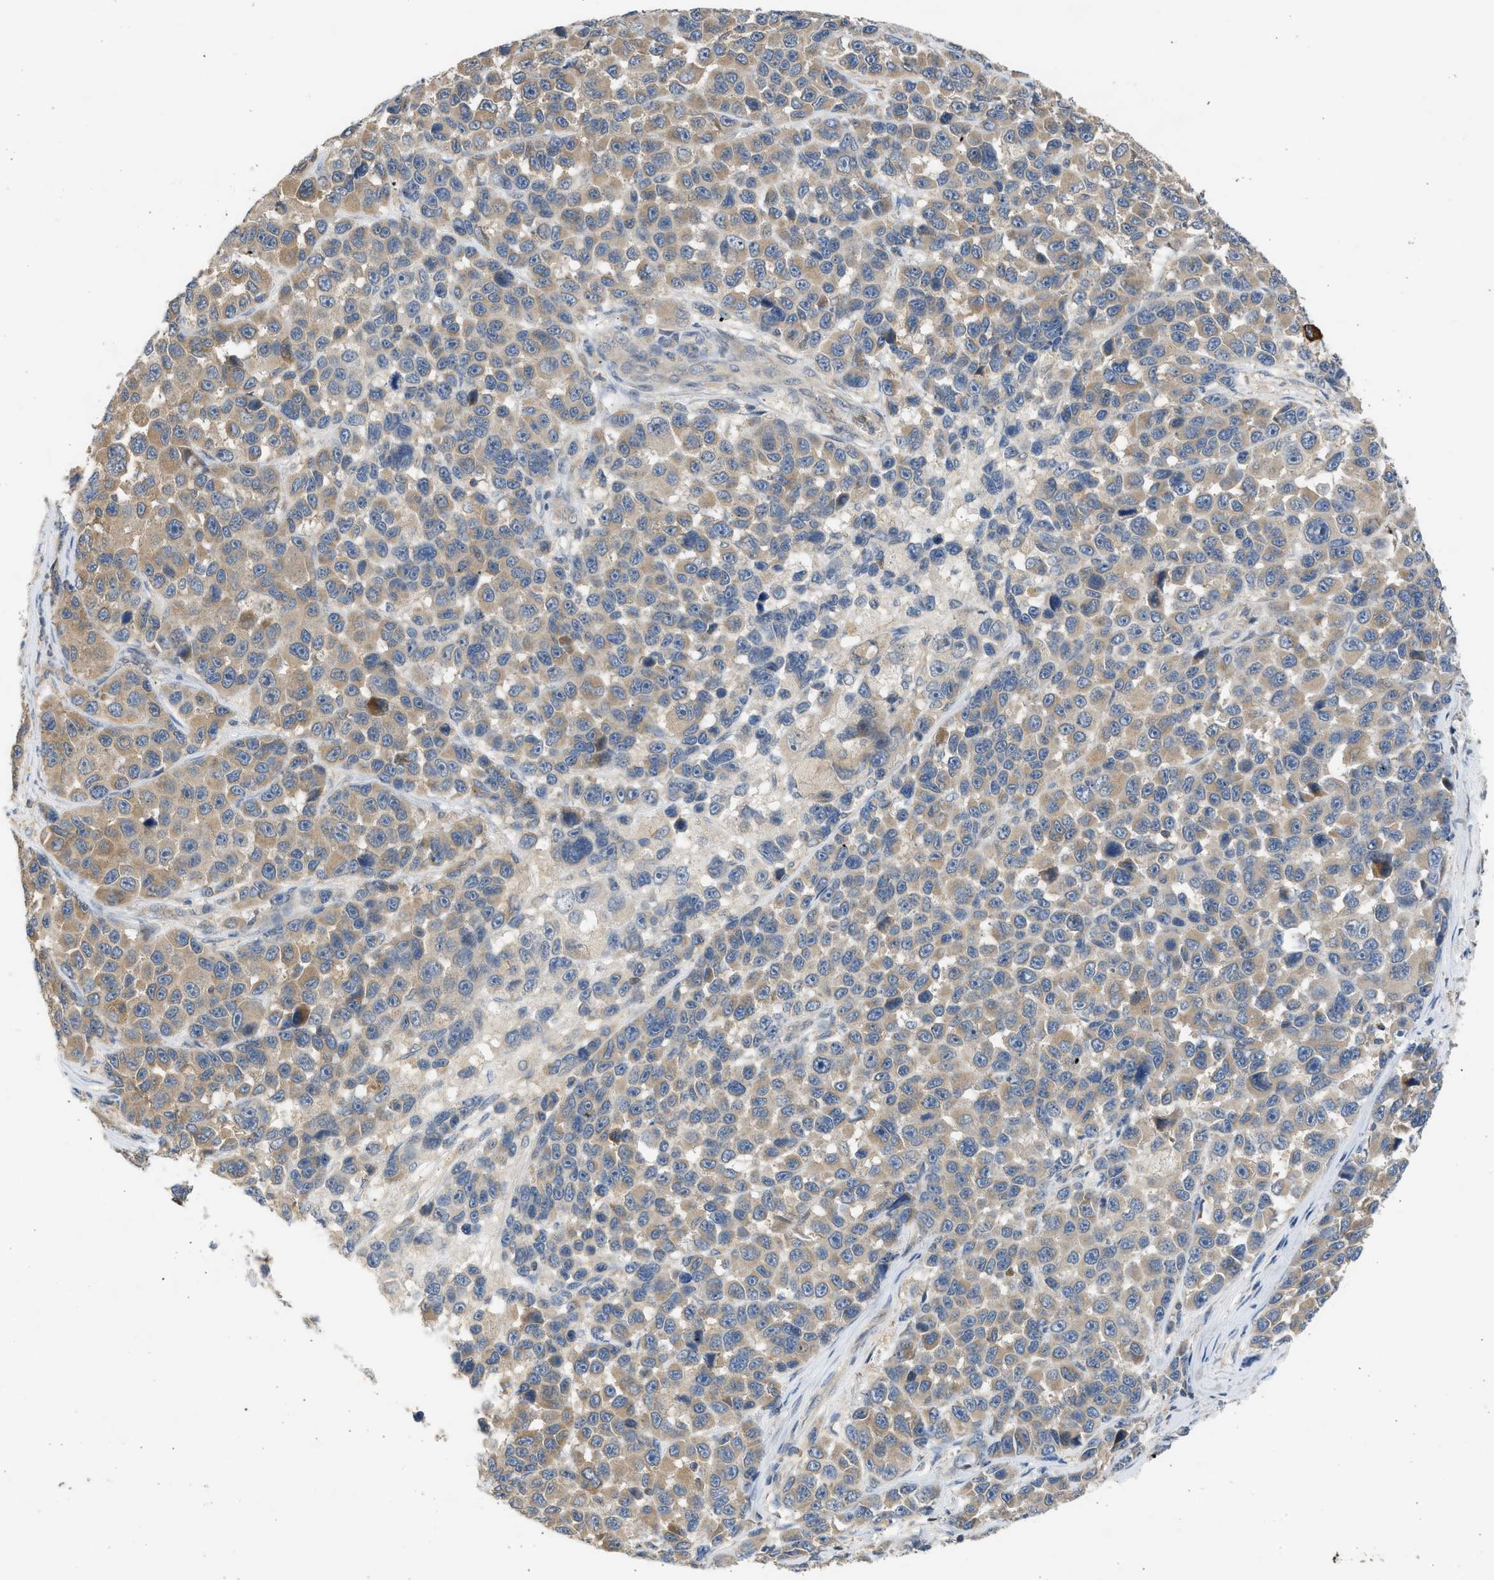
{"staining": {"intensity": "weak", "quantity": ">75%", "location": "cytoplasmic/membranous"}, "tissue": "melanoma", "cell_type": "Tumor cells", "image_type": "cancer", "snomed": [{"axis": "morphology", "description": "Malignant melanoma, NOS"}, {"axis": "topography", "description": "Skin"}], "caption": "The micrograph exhibits a brown stain indicating the presence of a protein in the cytoplasmic/membranous of tumor cells in melanoma.", "gene": "CYP1A1", "patient": {"sex": "male", "age": 53}}